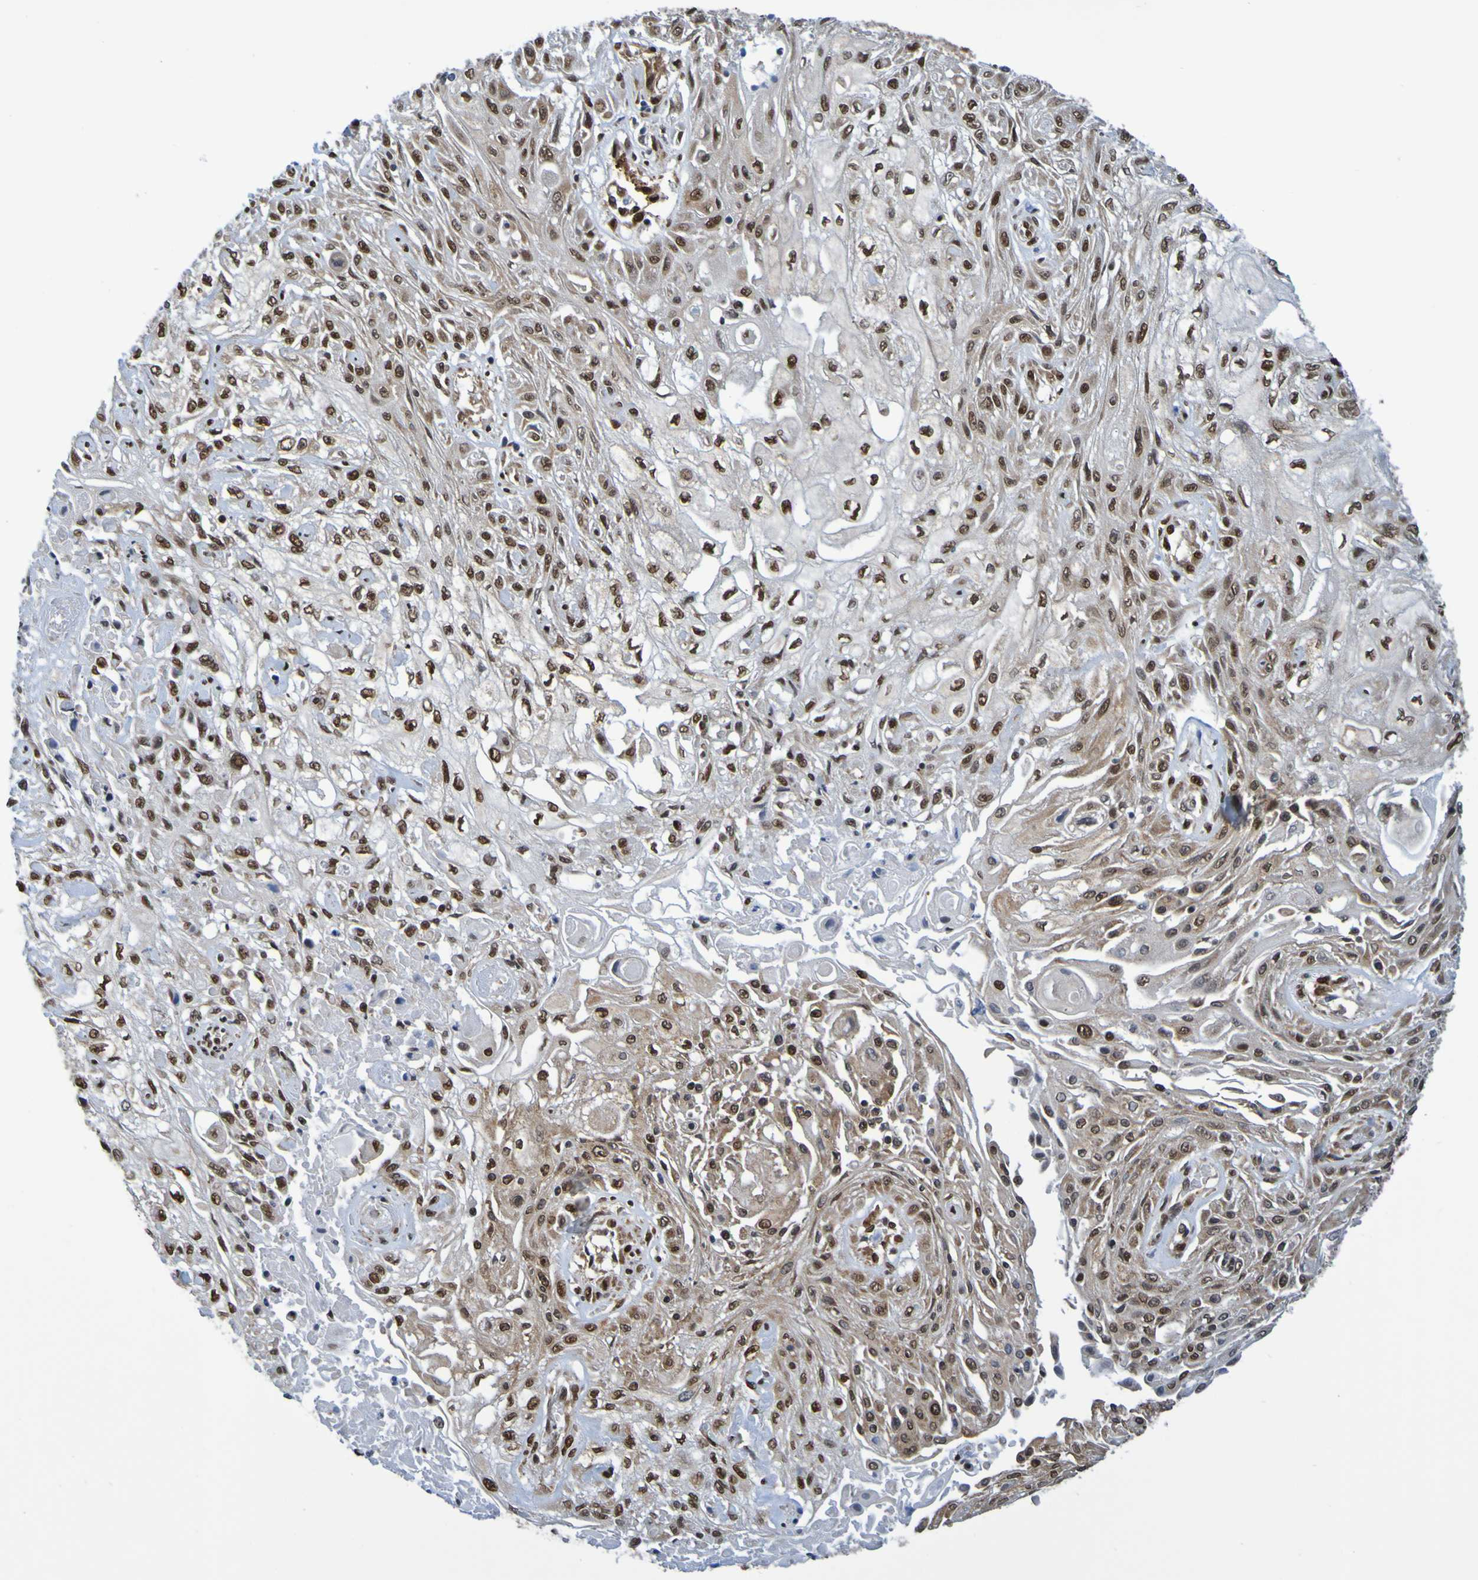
{"staining": {"intensity": "strong", "quantity": ">75%", "location": "nuclear"}, "tissue": "skin cancer", "cell_type": "Tumor cells", "image_type": "cancer", "snomed": [{"axis": "morphology", "description": "Squamous cell carcinoma, NOS"}, {"axis": "topography", "description": "Skin"}], "caption": "This is a photomicrograph of immunohistochemistry staining of skin cancer, which shows strong staining in the nuclear of tumor cells.", "gene": "HDAC2", "patient": {"sex": "male", "age": 75}}